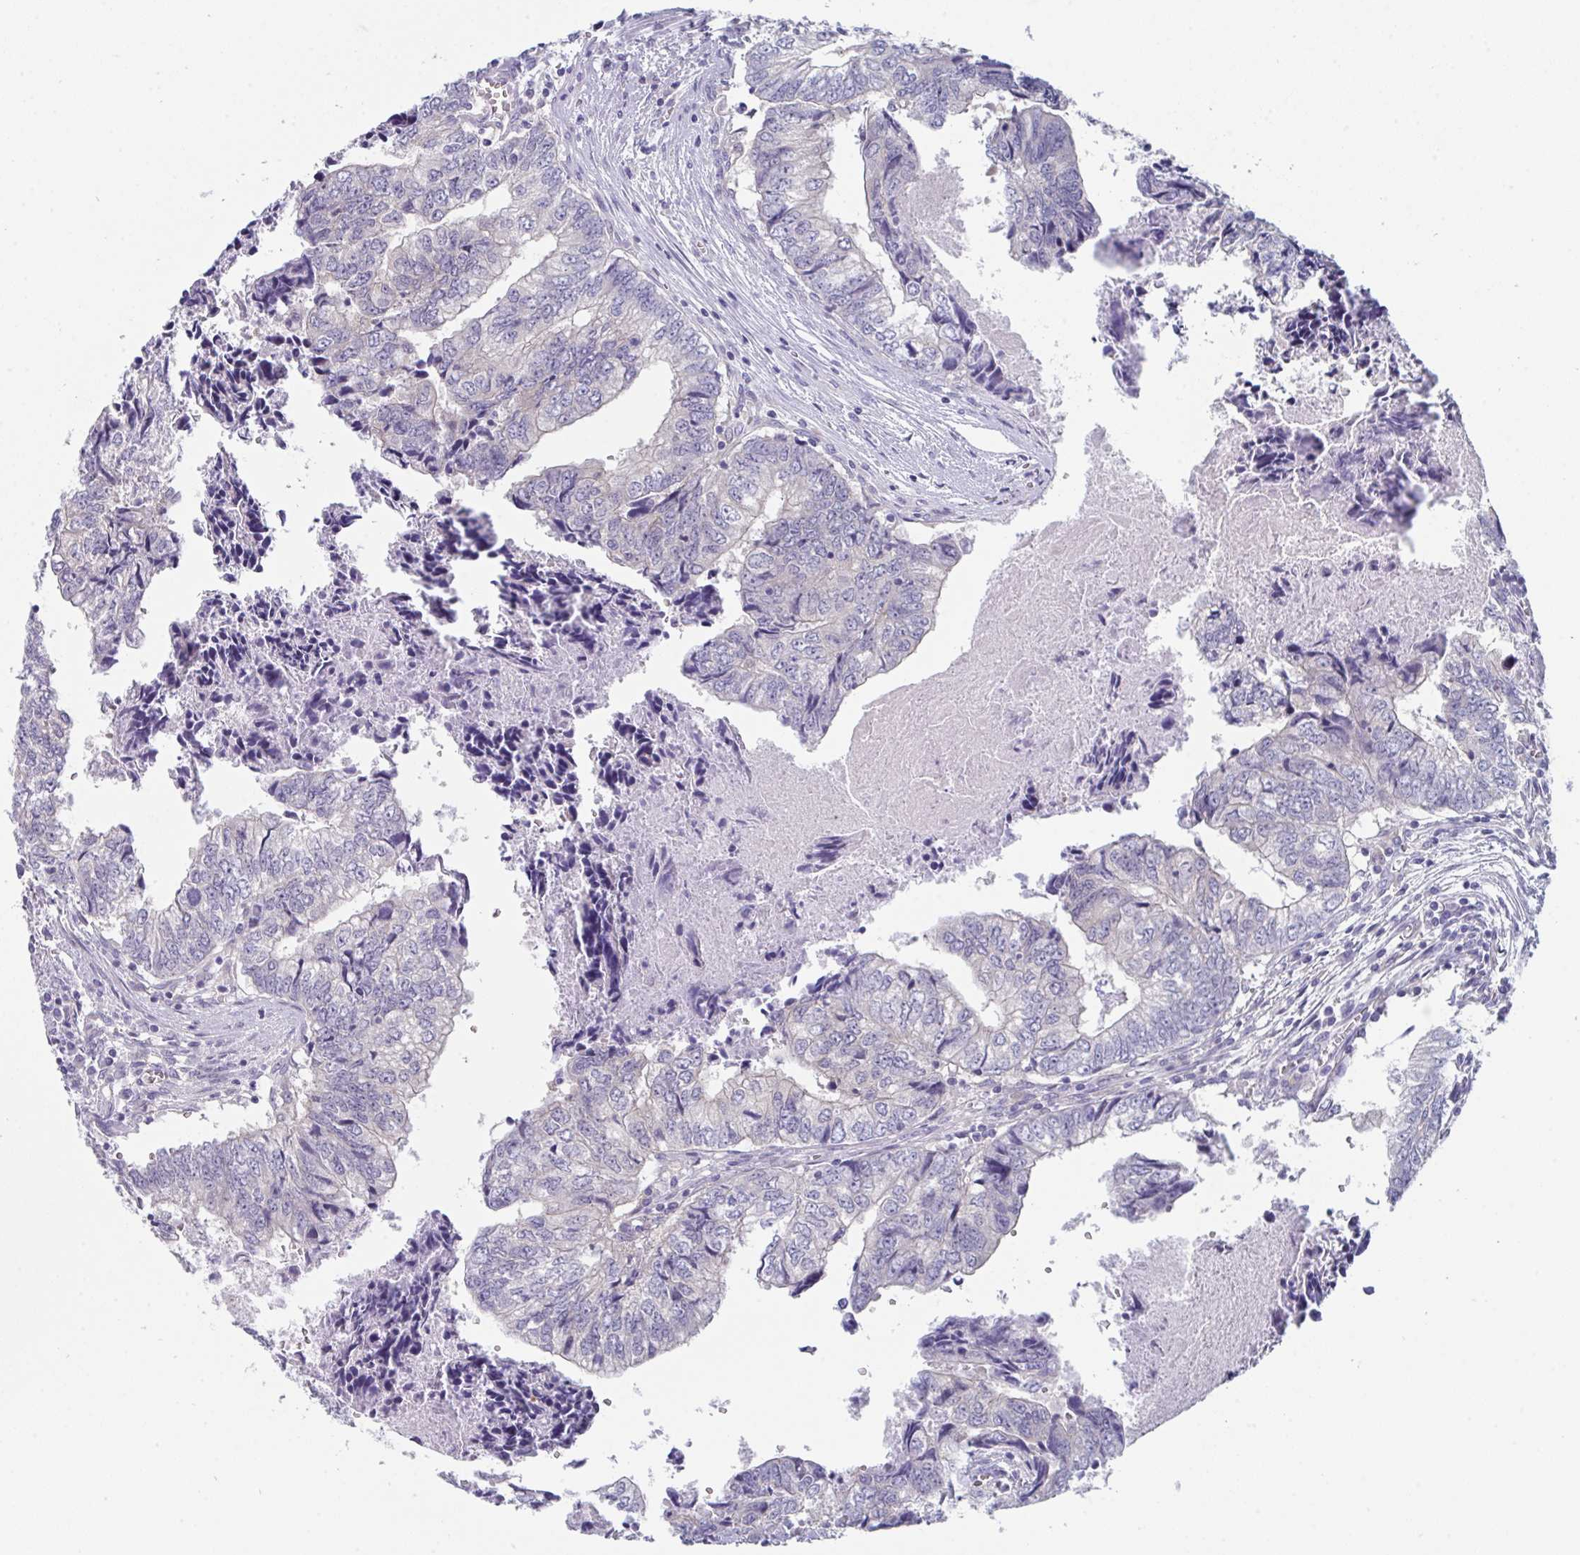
{"staining": {"intensity": "negative", "quantity": "none", "location": "none"}, "tissue": "colorectal cancer", "cell_type": "Tumor cells", "image_type": "cancer", "snomed": [{"axis": "morphology", "description": "Adenocarcinoma, NOS"}, {"axis": "topography", "description": "Colon"}], "caption": "IHC of human adenocarcinoma (colorectal) exhibits no expression in tumor cells. Nuclei are stained in blue.", "gene": "PTPRD", "patient": {"sex": "male", "age": 86}}